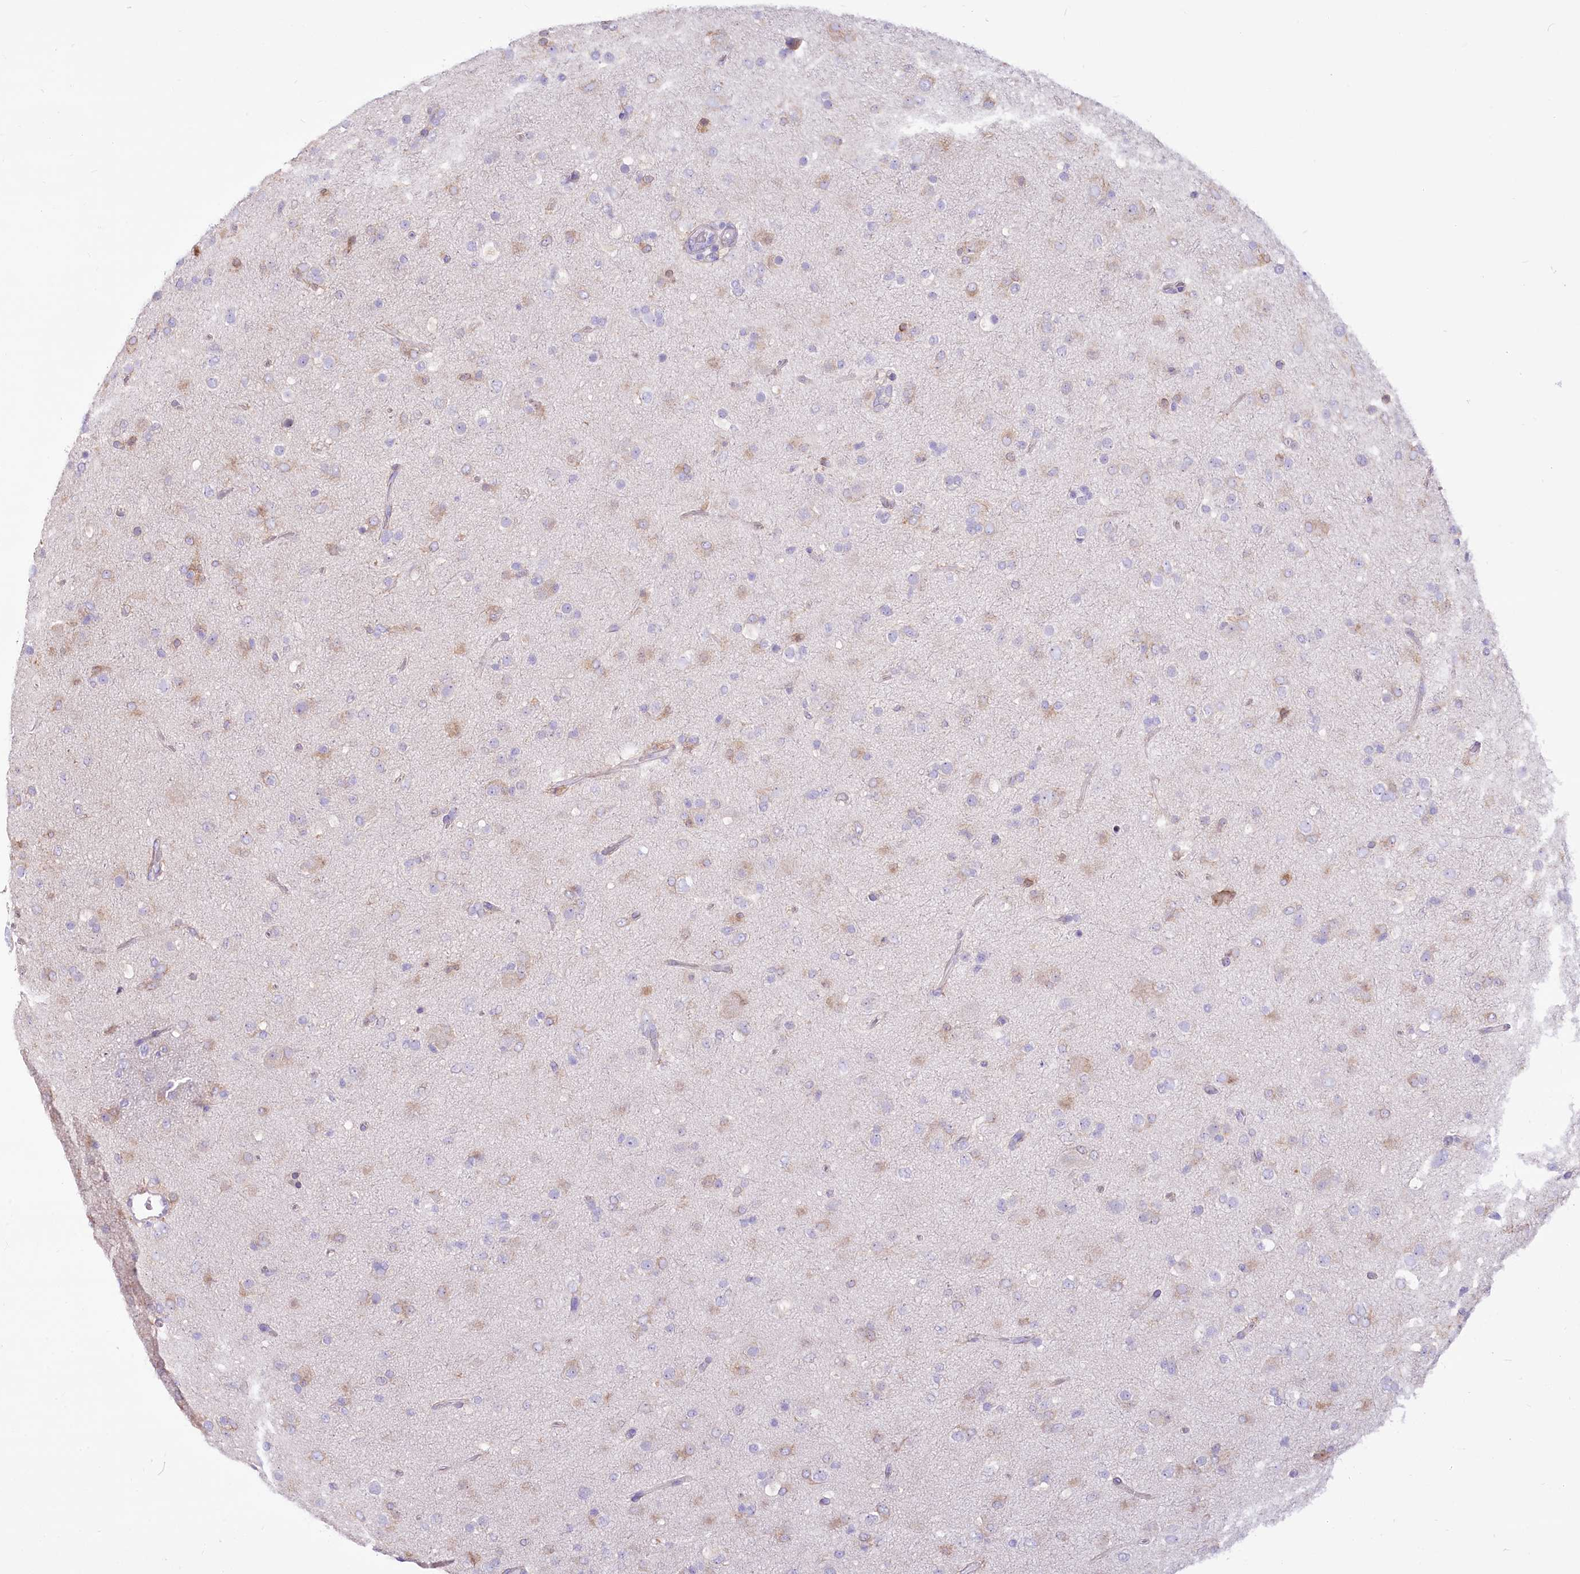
{"staining": {"intensity": "negative", "quantity": "none", "location": "none"}, "tissue": "glioma", "cell_type": "Tumor cells", "image_type": "cancer", "snomed": [{"axis": "morphology", "description": "Glioma, malignant, Low grade"}, {"axis": "topography", "description": "Brain"}], "caption": "DAB (3,3'-diaminobenzidine) immunohistochemical staining of human malignant low-grade glioma demonstrates no significant expression in tumor cells.", "gene": "STT3B", "patient": {"sex": "male", "age": 65}}